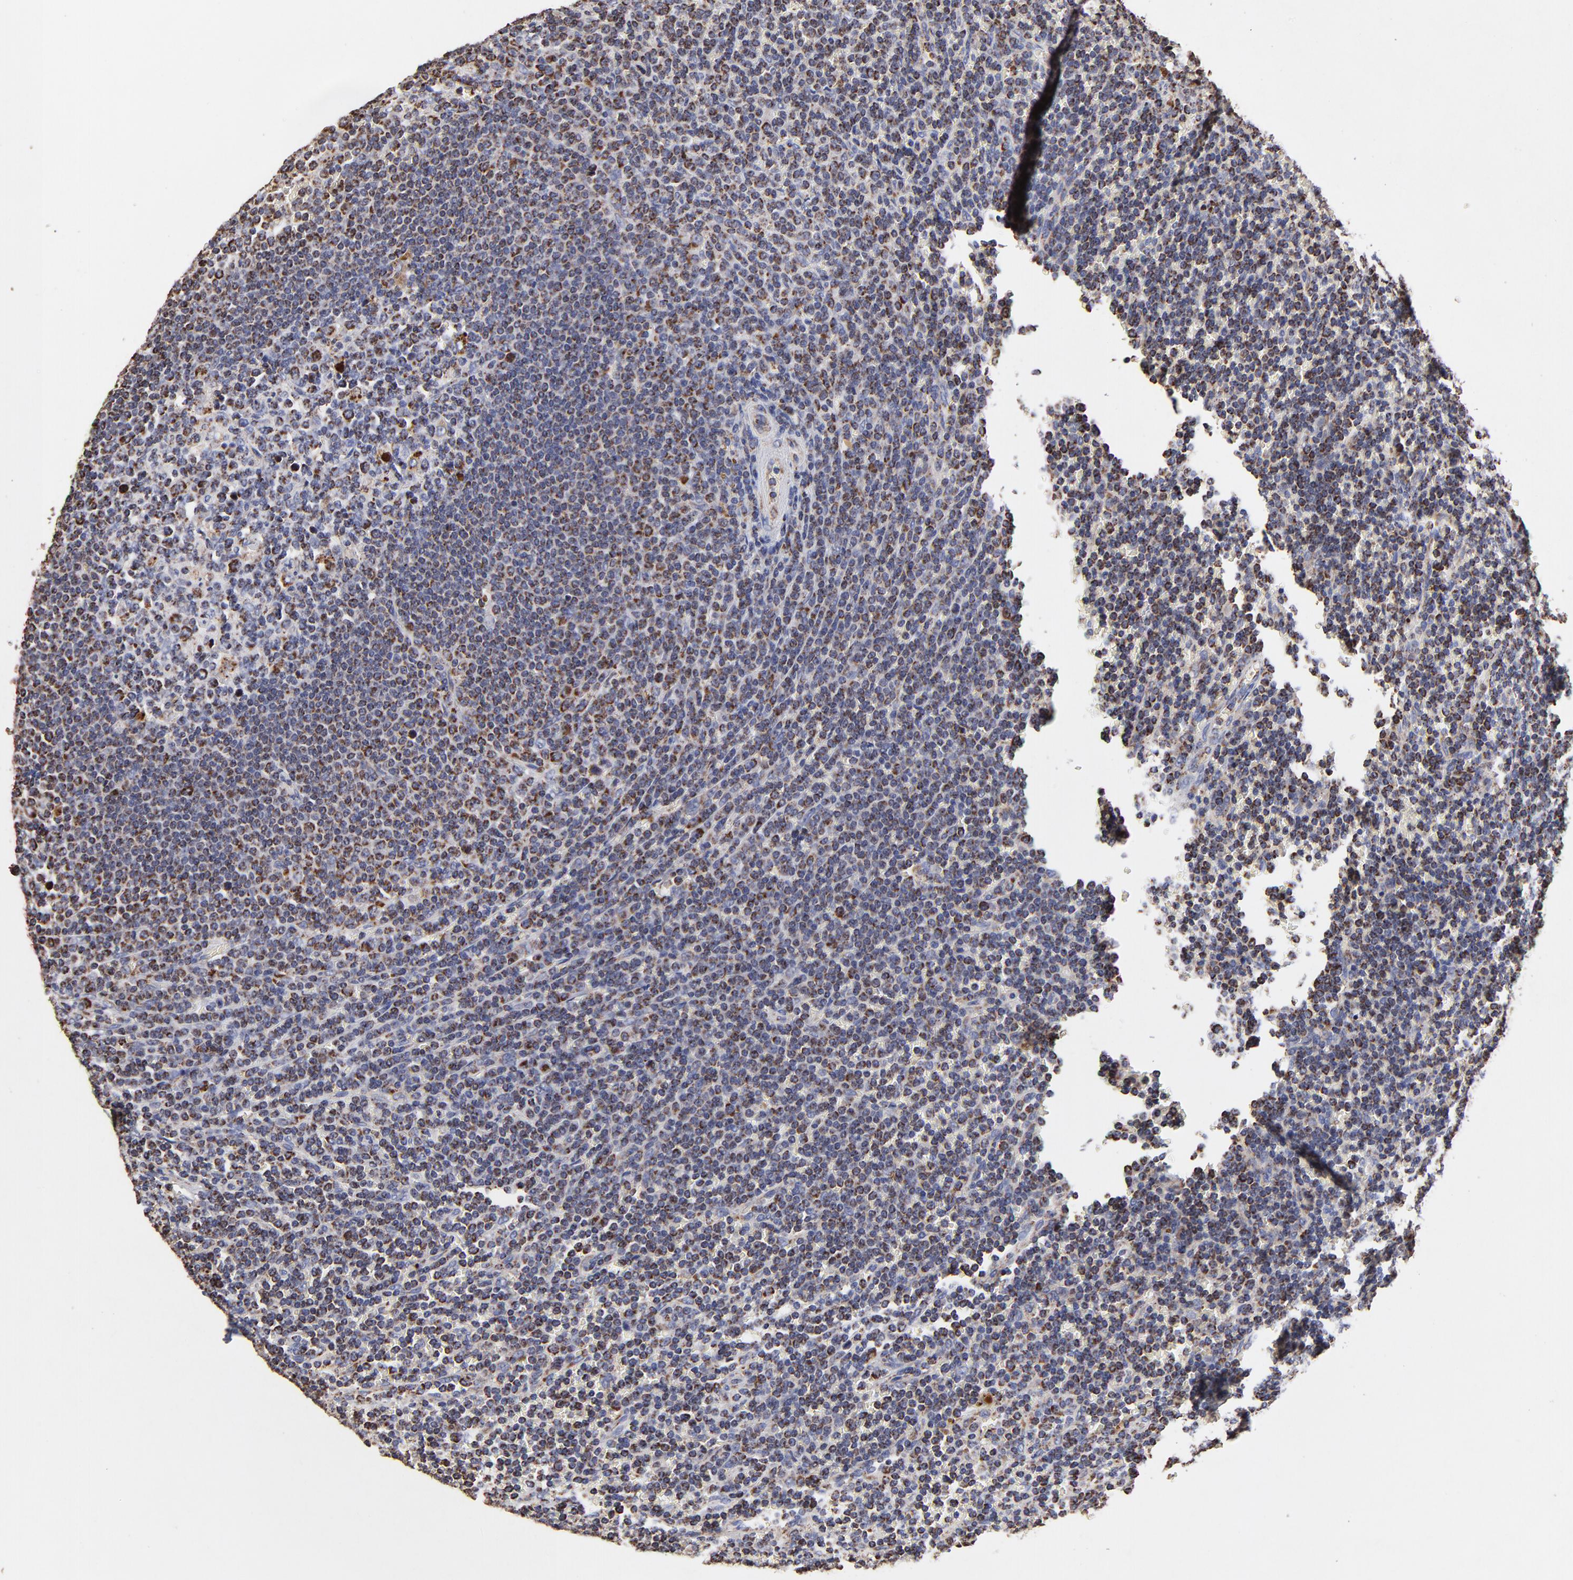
{"staining": {"intensity": "moderate", "quantity": "<25%", "location": "cytoplasmic/membranous"}, "tissue": "lymphoma", "cell_type": "Tumor cells", "image_type": "cancer", "snomed": [{"axis": "morphology", "description": "Malignant lymphoma, non-Hodgkin's type, Low grade"}, {"axis": "topography", "description": "Spleen"}], "caption": "This is a photomicrograph of immunohistochemistry (IHC) staining of malignant lymphoma, non-Hodgkin's type (low-grade), which shows moderate positivity in the cytoplasmic/membranous of tumor cells.", "gene": "SSBP1", "patient": {"sex": "male", "age": 80}}